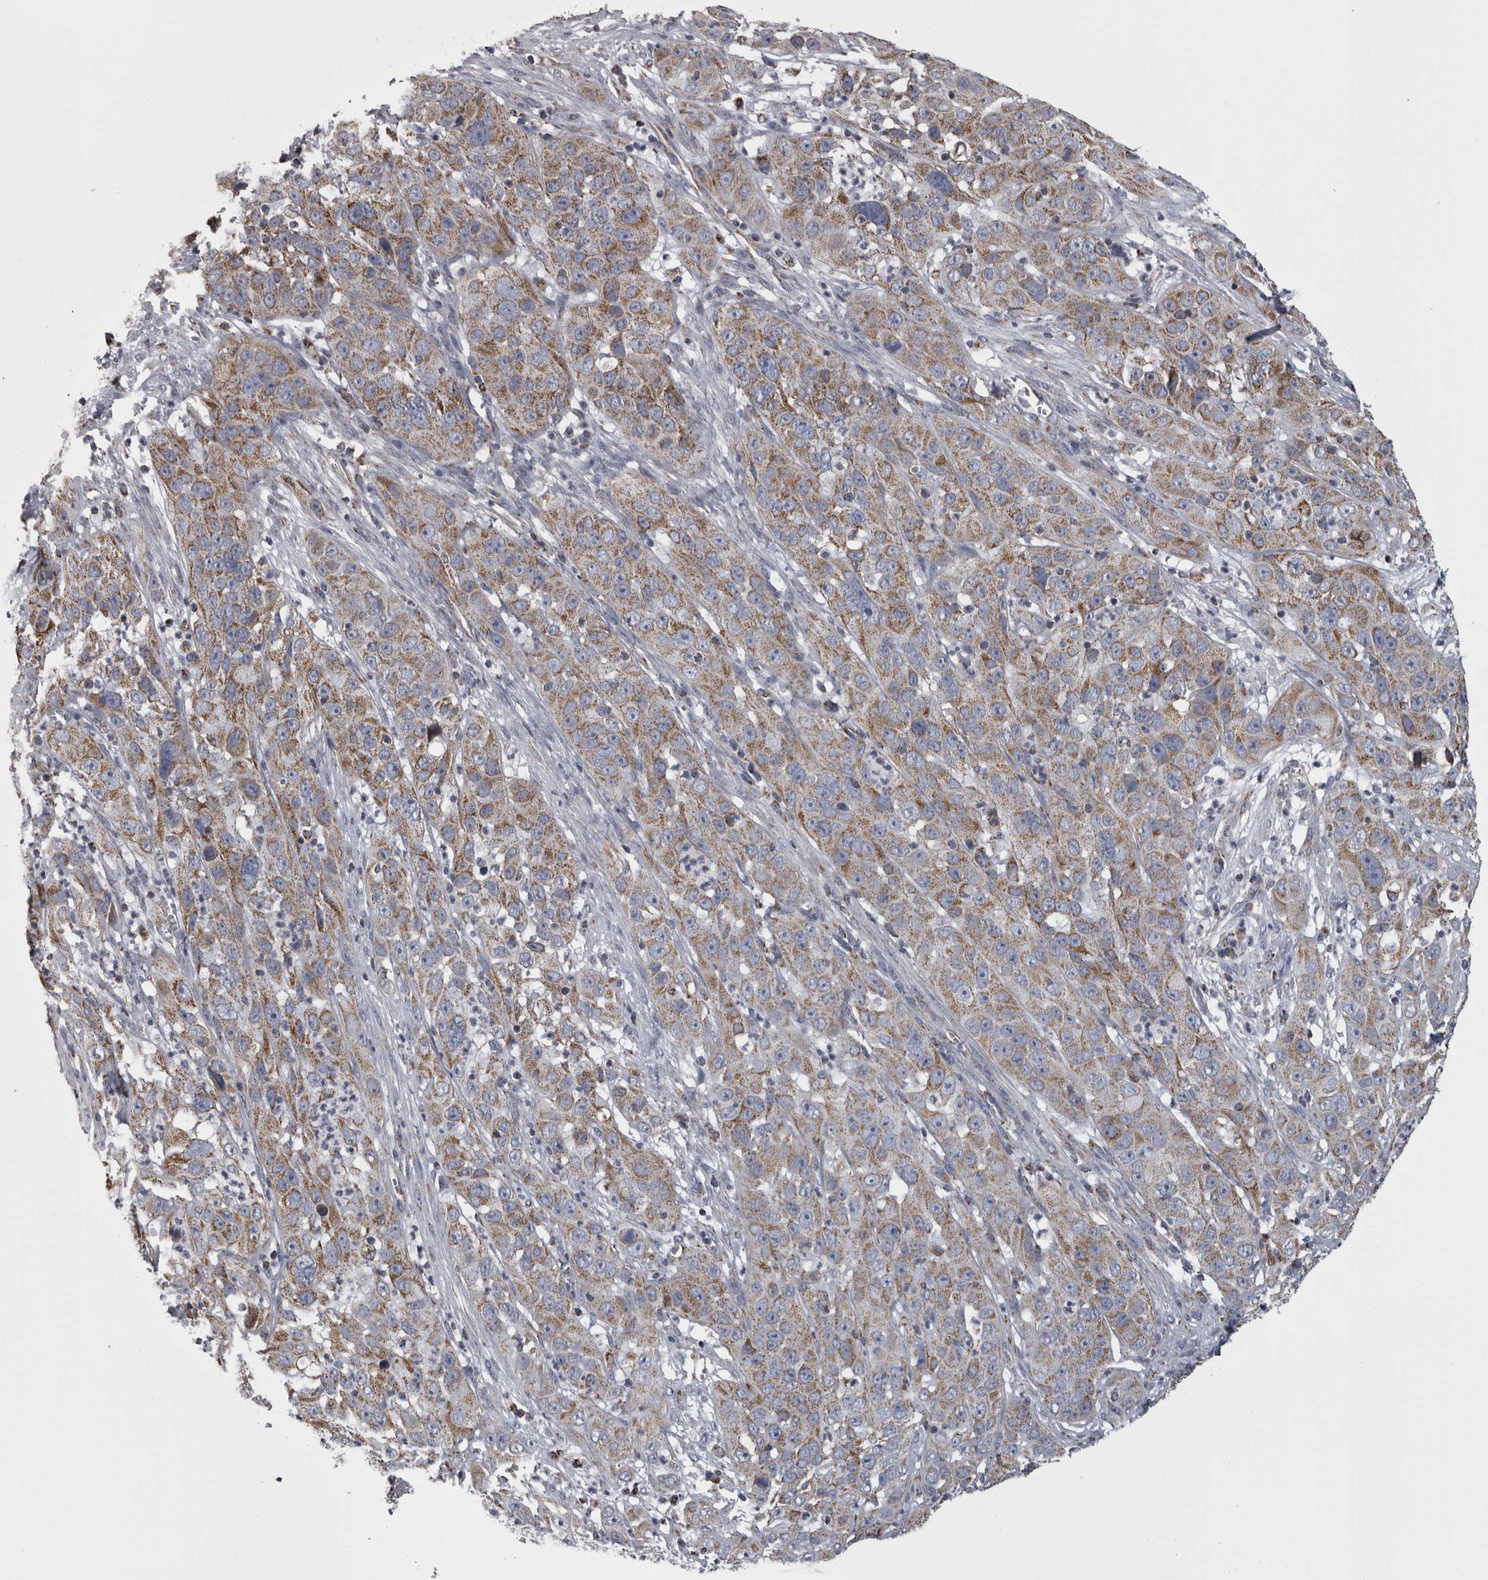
{"staining": {"intensity": "moderate", "quantity": ">75%", "location": "cytoplasmic/membranous"}, "tissue": "cervical cancer", "cell_type": "Tumor cells", "image_type": "cancer", "snomed": [{"axis": "morphology", "description": "Squamous cell carcinoma, NOS"}, {"axis": "topography", "description": "Cervix"}], "caption": "Immunohistochemical staining of squamous cell carcinoma (cervical) reveals moderate cytoplasmic/membranous protein expression in about >75% of tumor cells.", "gene": "MDH2", "patient": {"sex": "female", "age": 32}}